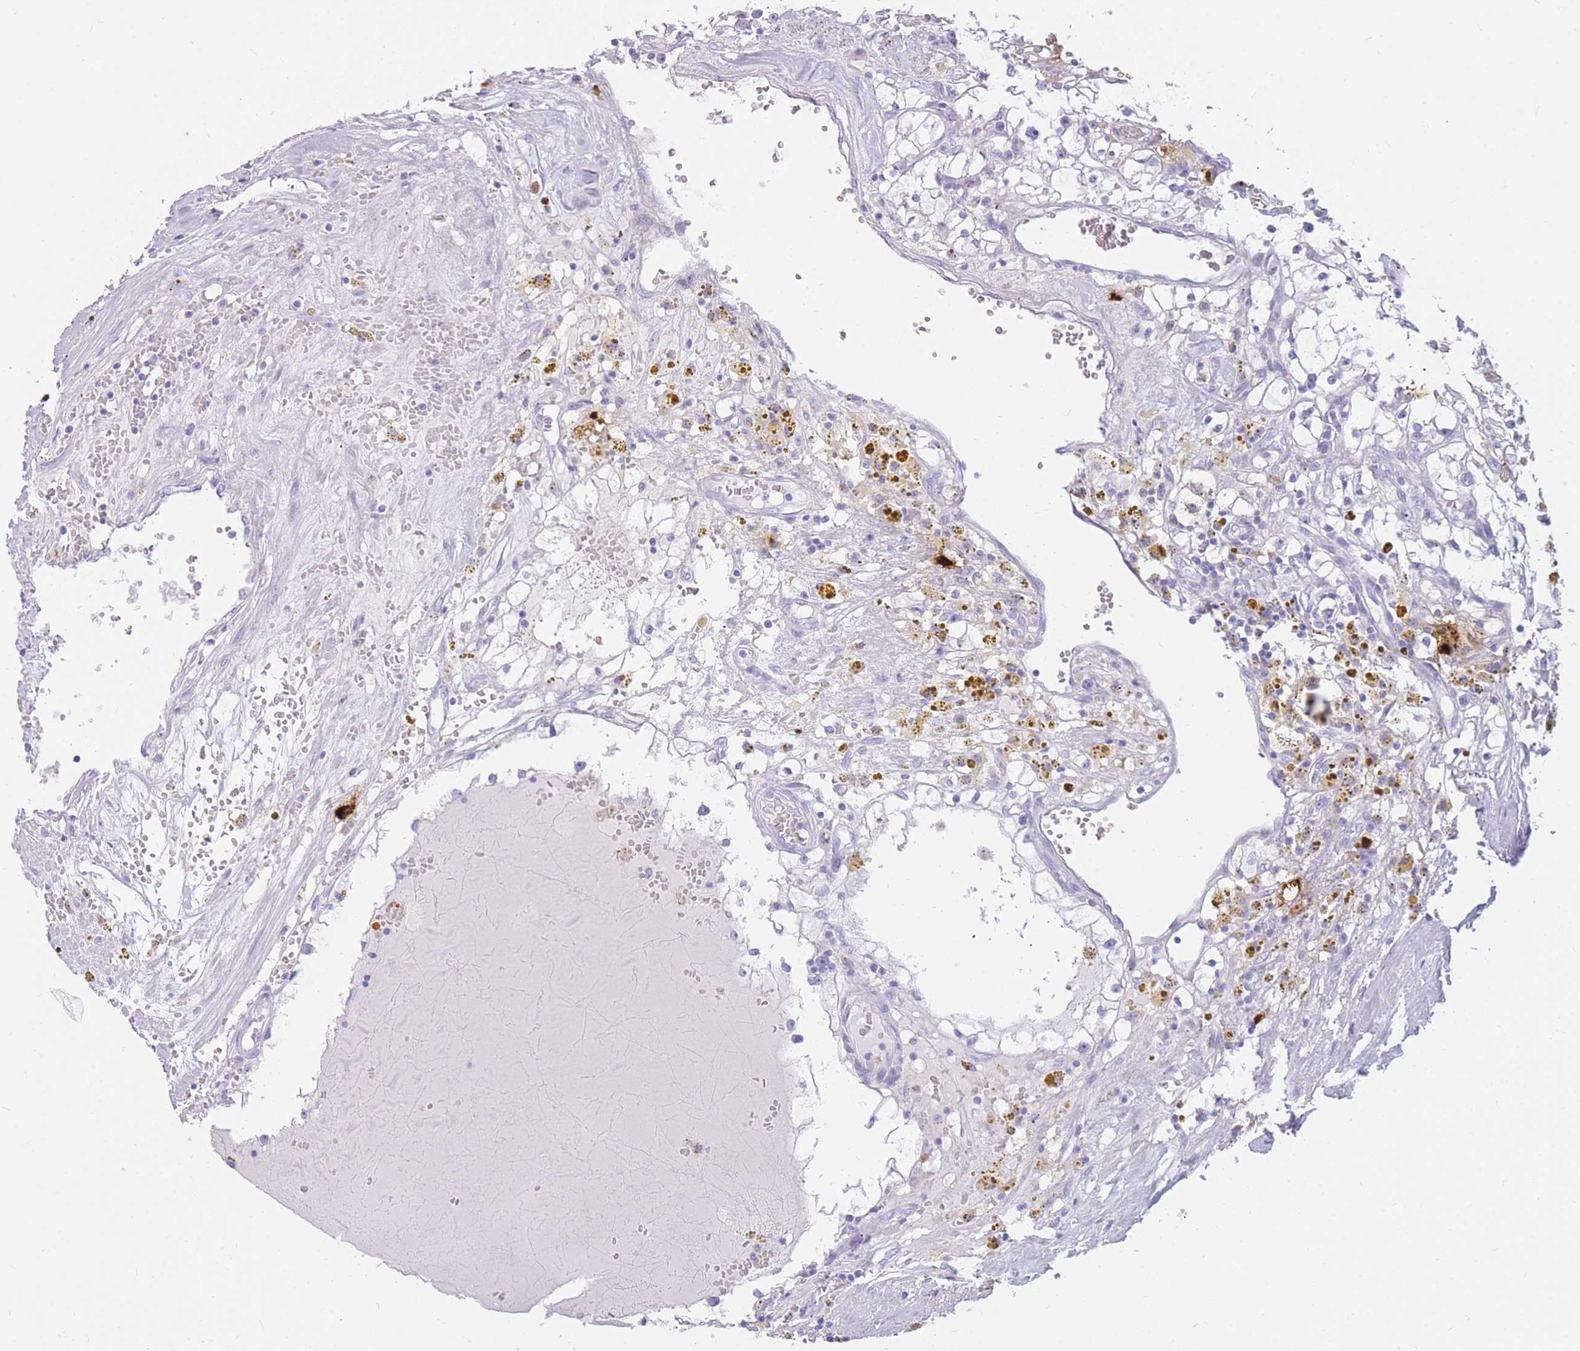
{"staining": {"intensity": "negative", "quantity": "none", "location": "none"}, "tissue": "renal cancer", "cell_type": "Tumor cells", "image_type": "cancer", "snomed": [{"axis": "morphology", "description": "Adenocarcinoma, NOS"}, {"axis": "topography", "description": "Kidney"}], "caption": "Immunohistochemistry micrograph of neoplastic tissue: human renal adenocarcinoma stained with DAB (3,3'-diaminobenzidine) shows no significant protein expression in tumor cells.", "gene": "TPSAB1", "patient": {"sex": "male", "age": 56}}